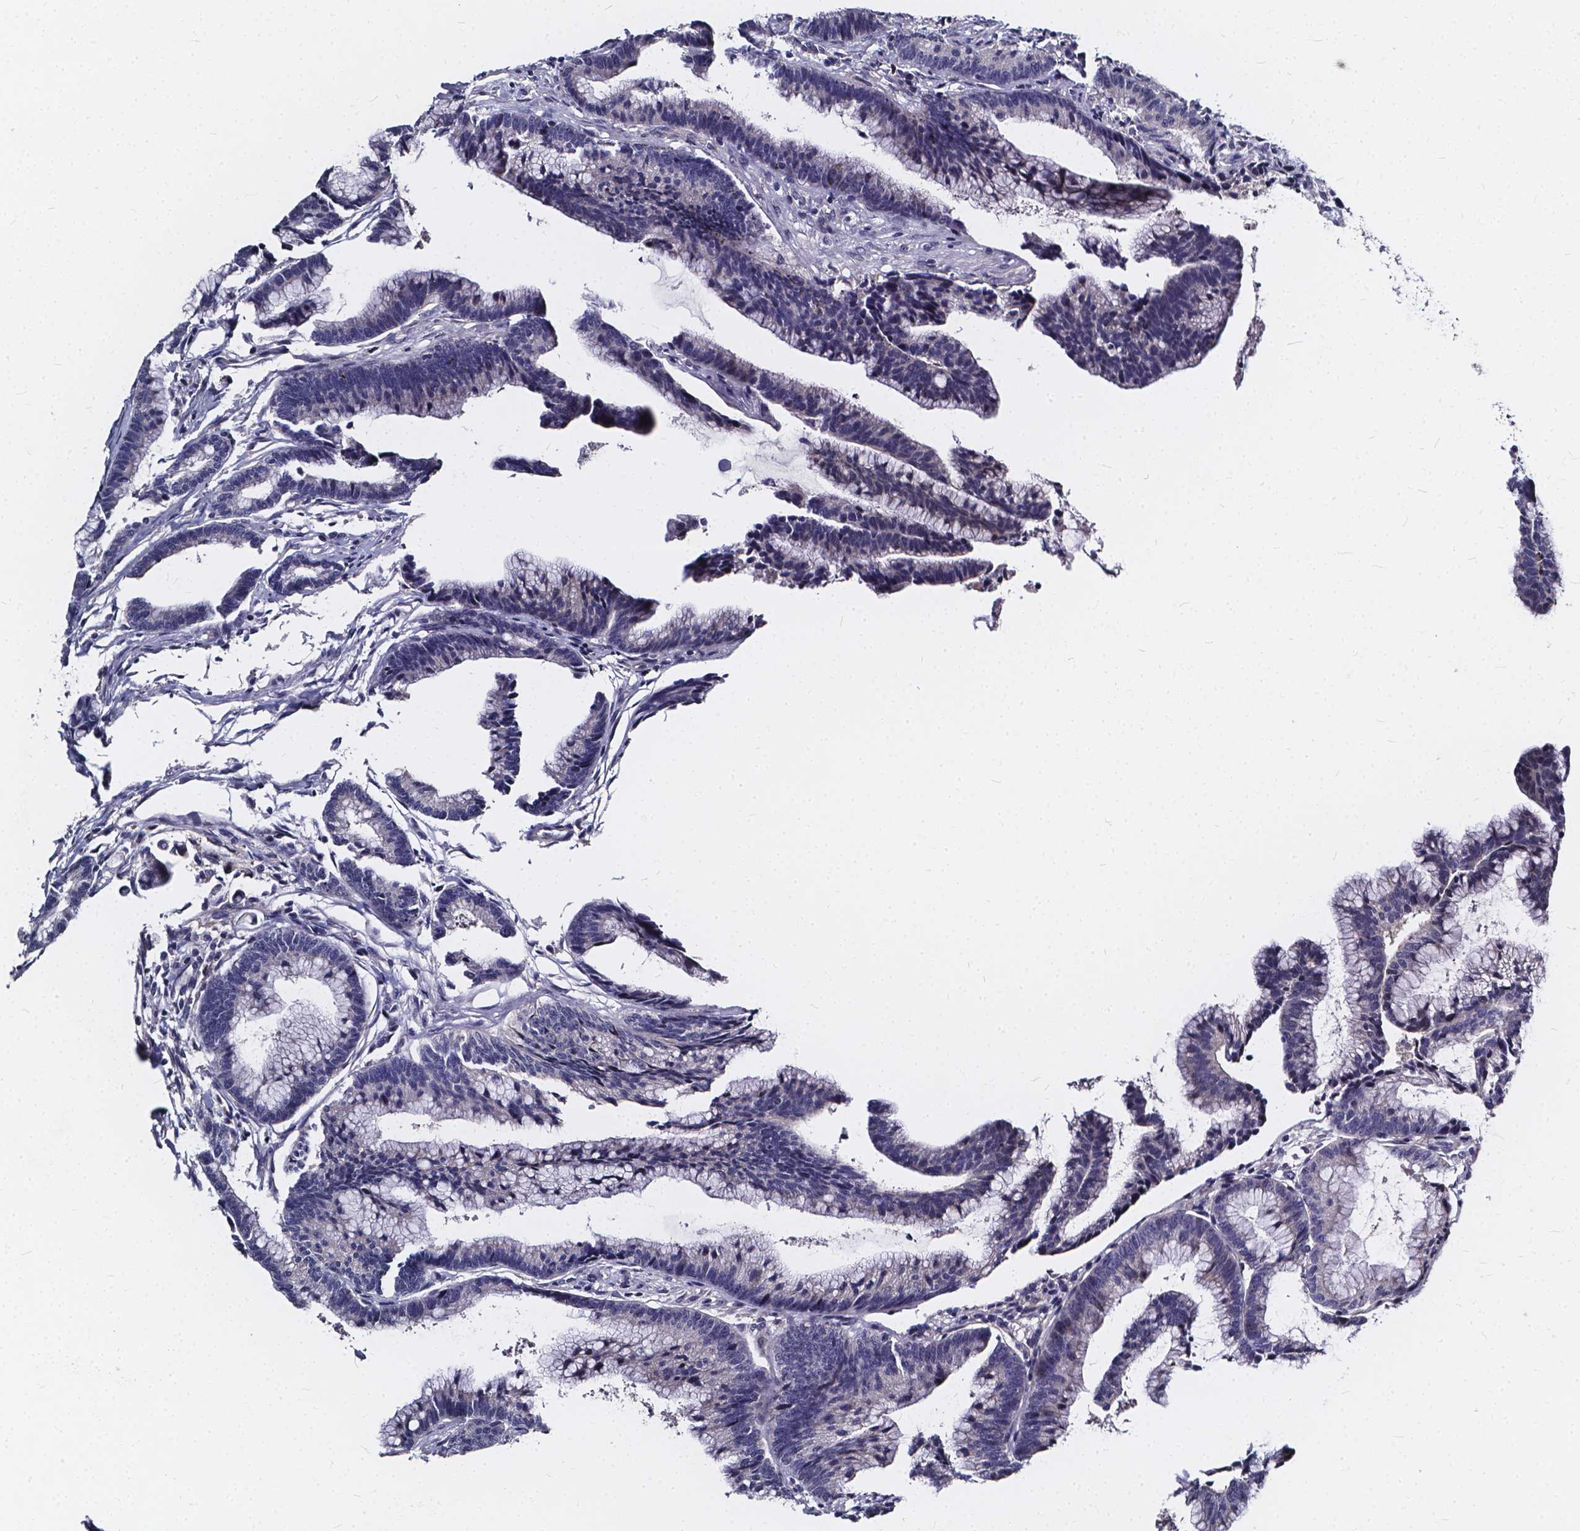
{"staining": {"intensity": "negative", "quantity": "none", "location": "none"}, "tissue": "colorectal cancer", "cell_type": "Tumor cells", "image_type": "cancer", "snomed": [{"axis": "morphology", "description": "Adenocarcinoma, NOS"}, {"axis": "topography", "description": "Colon"}], "caption": "A histopathology image of human colorectal adenocarcinoma is negative for staining in tumor cells.", "gene": "SOWAHA", "patient": {"sex": "female", "age": 78}}